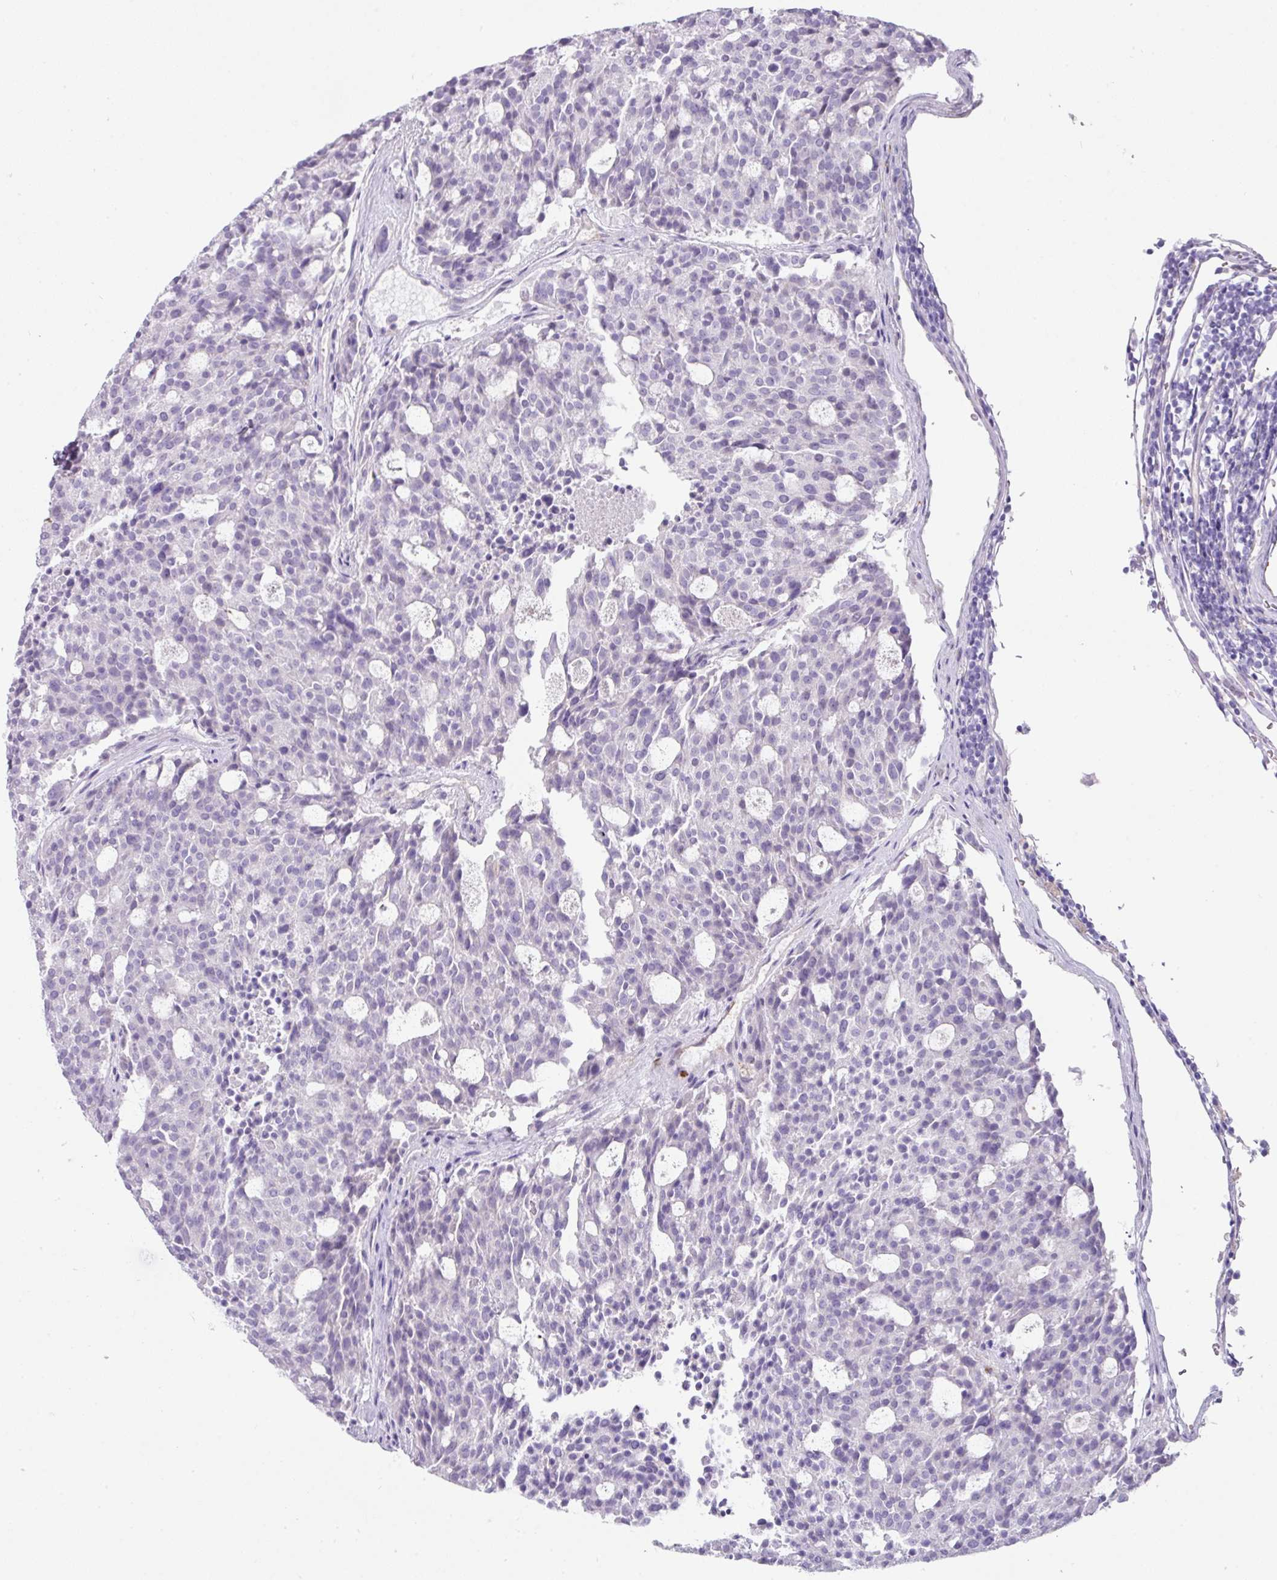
{"staining": {"intensity": "negative", "quantity": "none", "location": "none"}, "tissue": "carcinoid", "cell_type": "Tumor cells", "image_type": "cancer", "snomed": [{"axis": "morphology", "description": "Carcinoid, malignant, NOS"}, {"axis": "topography", "description": "Pancreas"}], "caption": "Photomicrograph shows no significant protein expression in tumor cells of malignant carcinoid.", "gene": "OR52N1", "patient": {"sex": "female", "age": 54}}